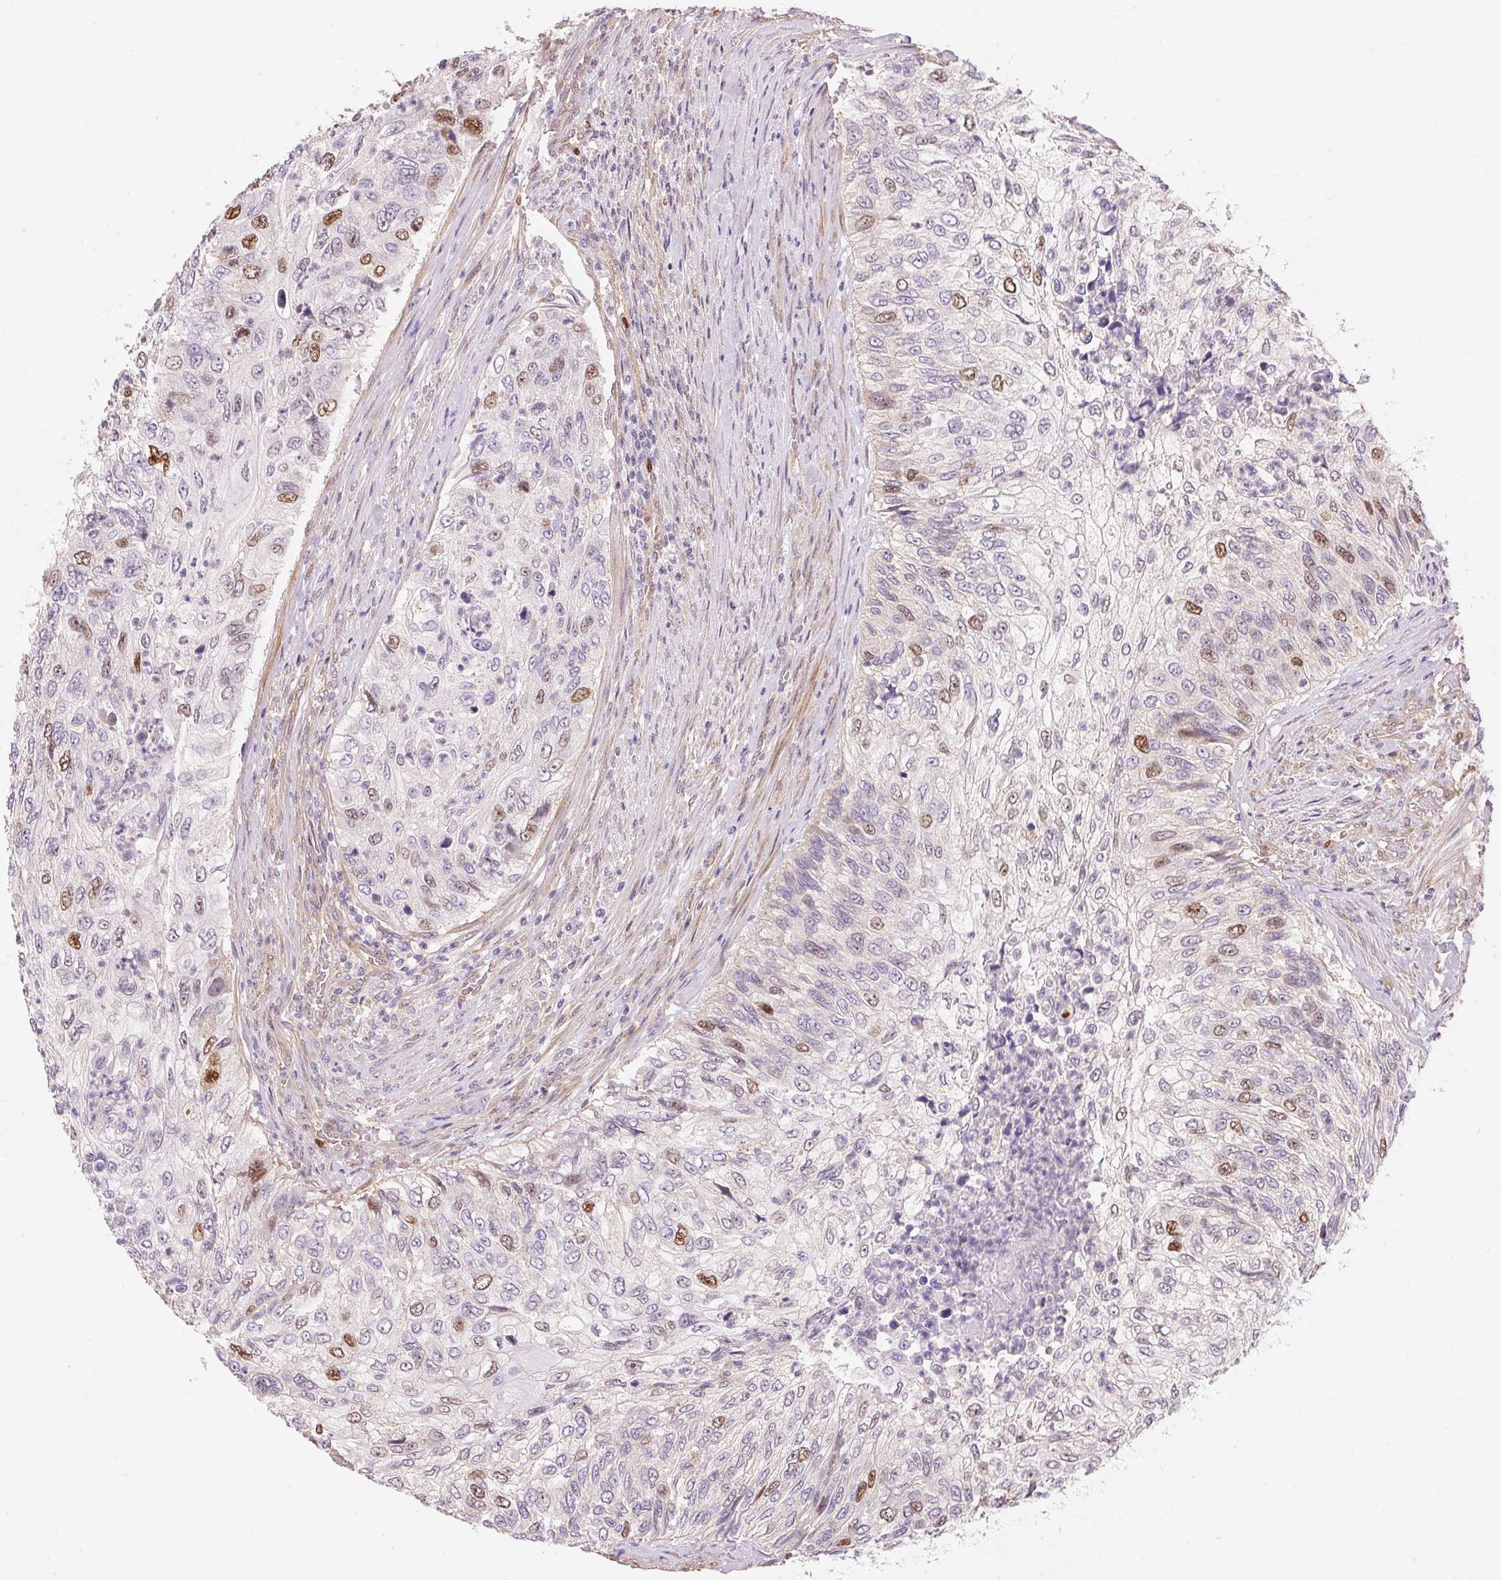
{"staining": {"intensity": "moderate", "quantity": "<25%", "location": "nuclear"}, "tissue": "urothelial cancer", "cell_type": "Tumor cells", "image_type": "cancer", "snomed": [{"axis": "morphology", "description": "Urothelial carcinoma, High grade"}, {"axis": "topography", "description": "Urinary bladder"}], "caption": "Tumor cells display moderate nuclear positivity in approximately <25% of cells in urothelial cancer.", "gene": "SMTN", "patient": {"sex": "female", "age": 60}}